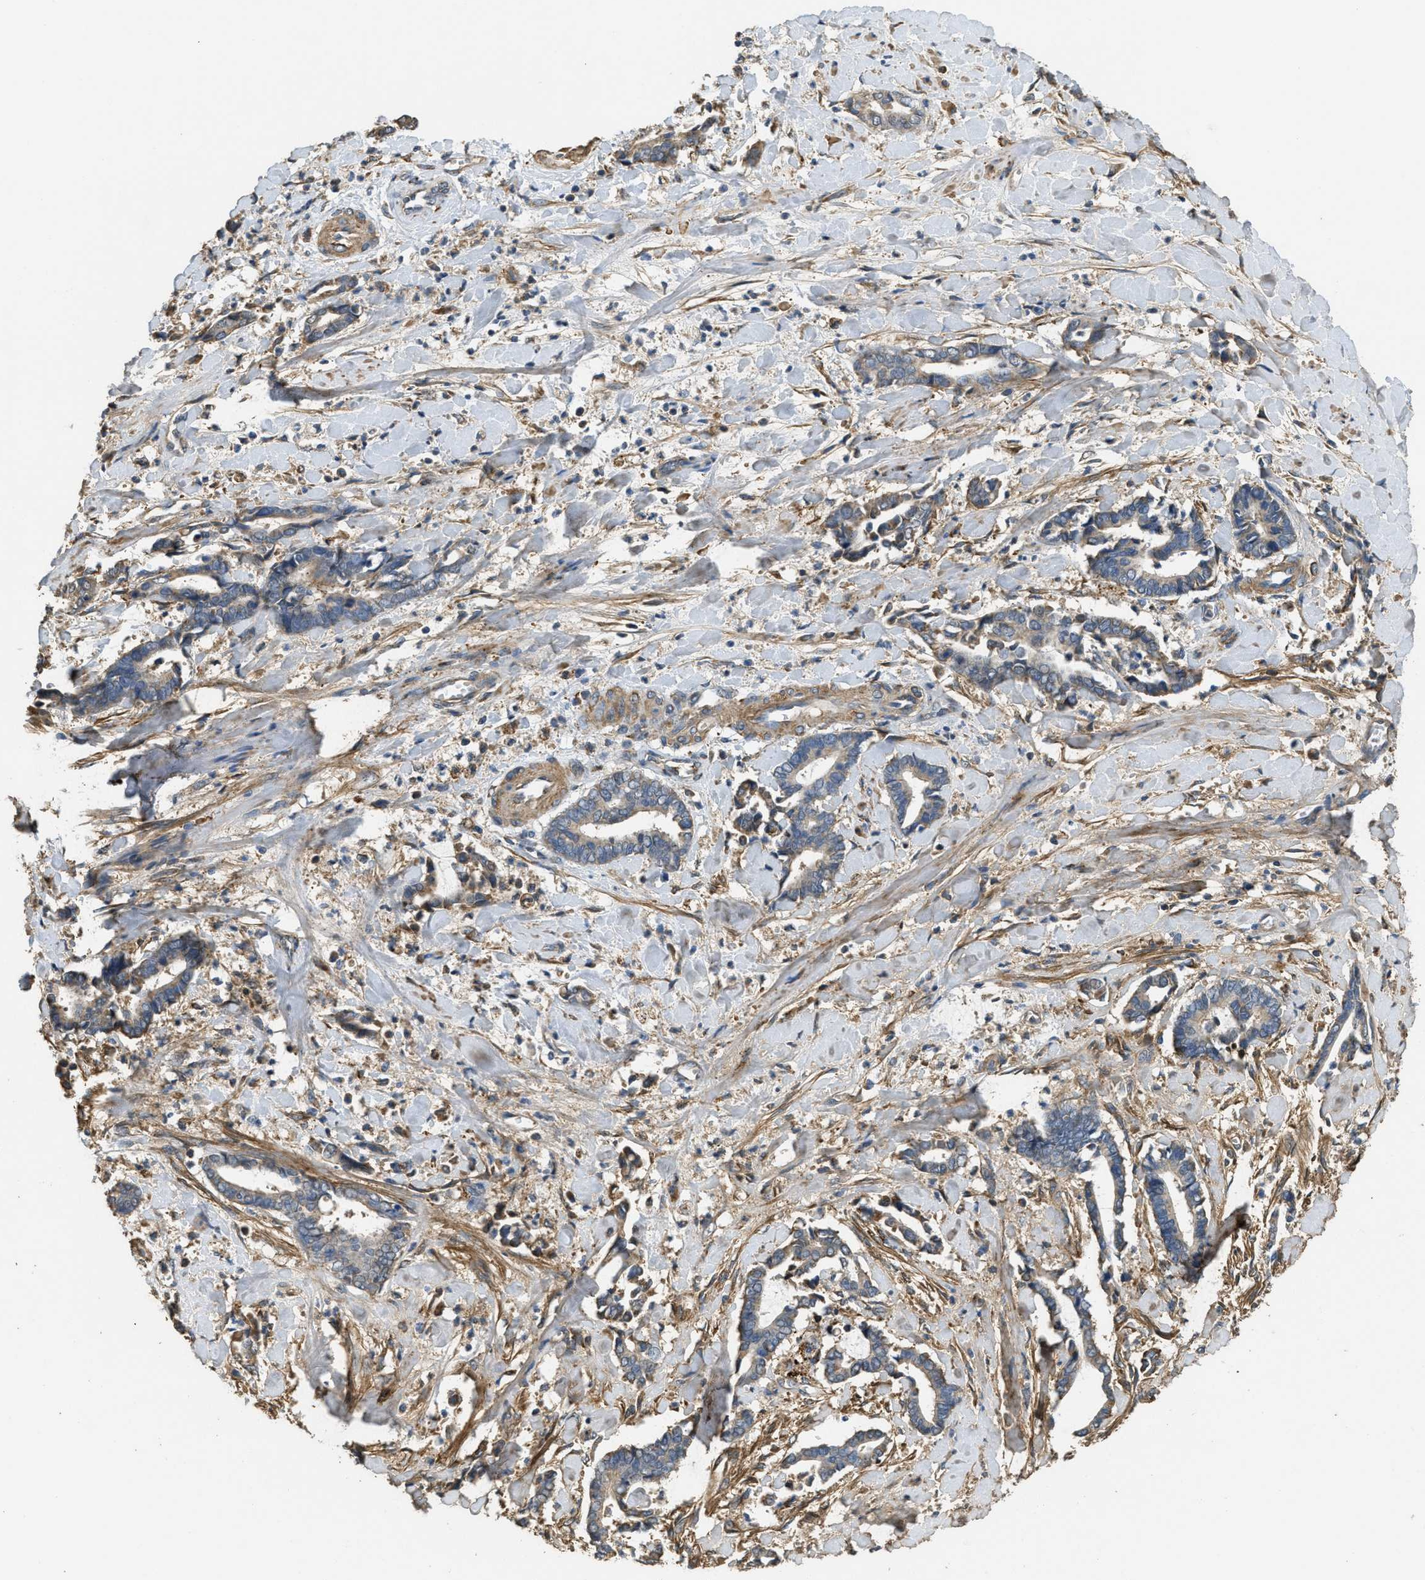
{"staining": {"intensity": "weak", "quantity": ">75%", "location": "cytoplasmic/membranous"}, "tissue": "cervical cancer", "cell_type": "Tumor cells", "image_type": "cancer", "snomed": [{"axis": "morphology", "description": "Adenocarcinoma, NOS"}, {"axis": "topography", "description": "Cervix"}], "caption": "About >75% of tumor cells in adenocarcinoma (cervical) show weak cytoplasmic/membranous protein staining as visualized by brown immunohistochemical staining.", "gene": "THBS2", "patient": {"sex": "female", "age": 44}}